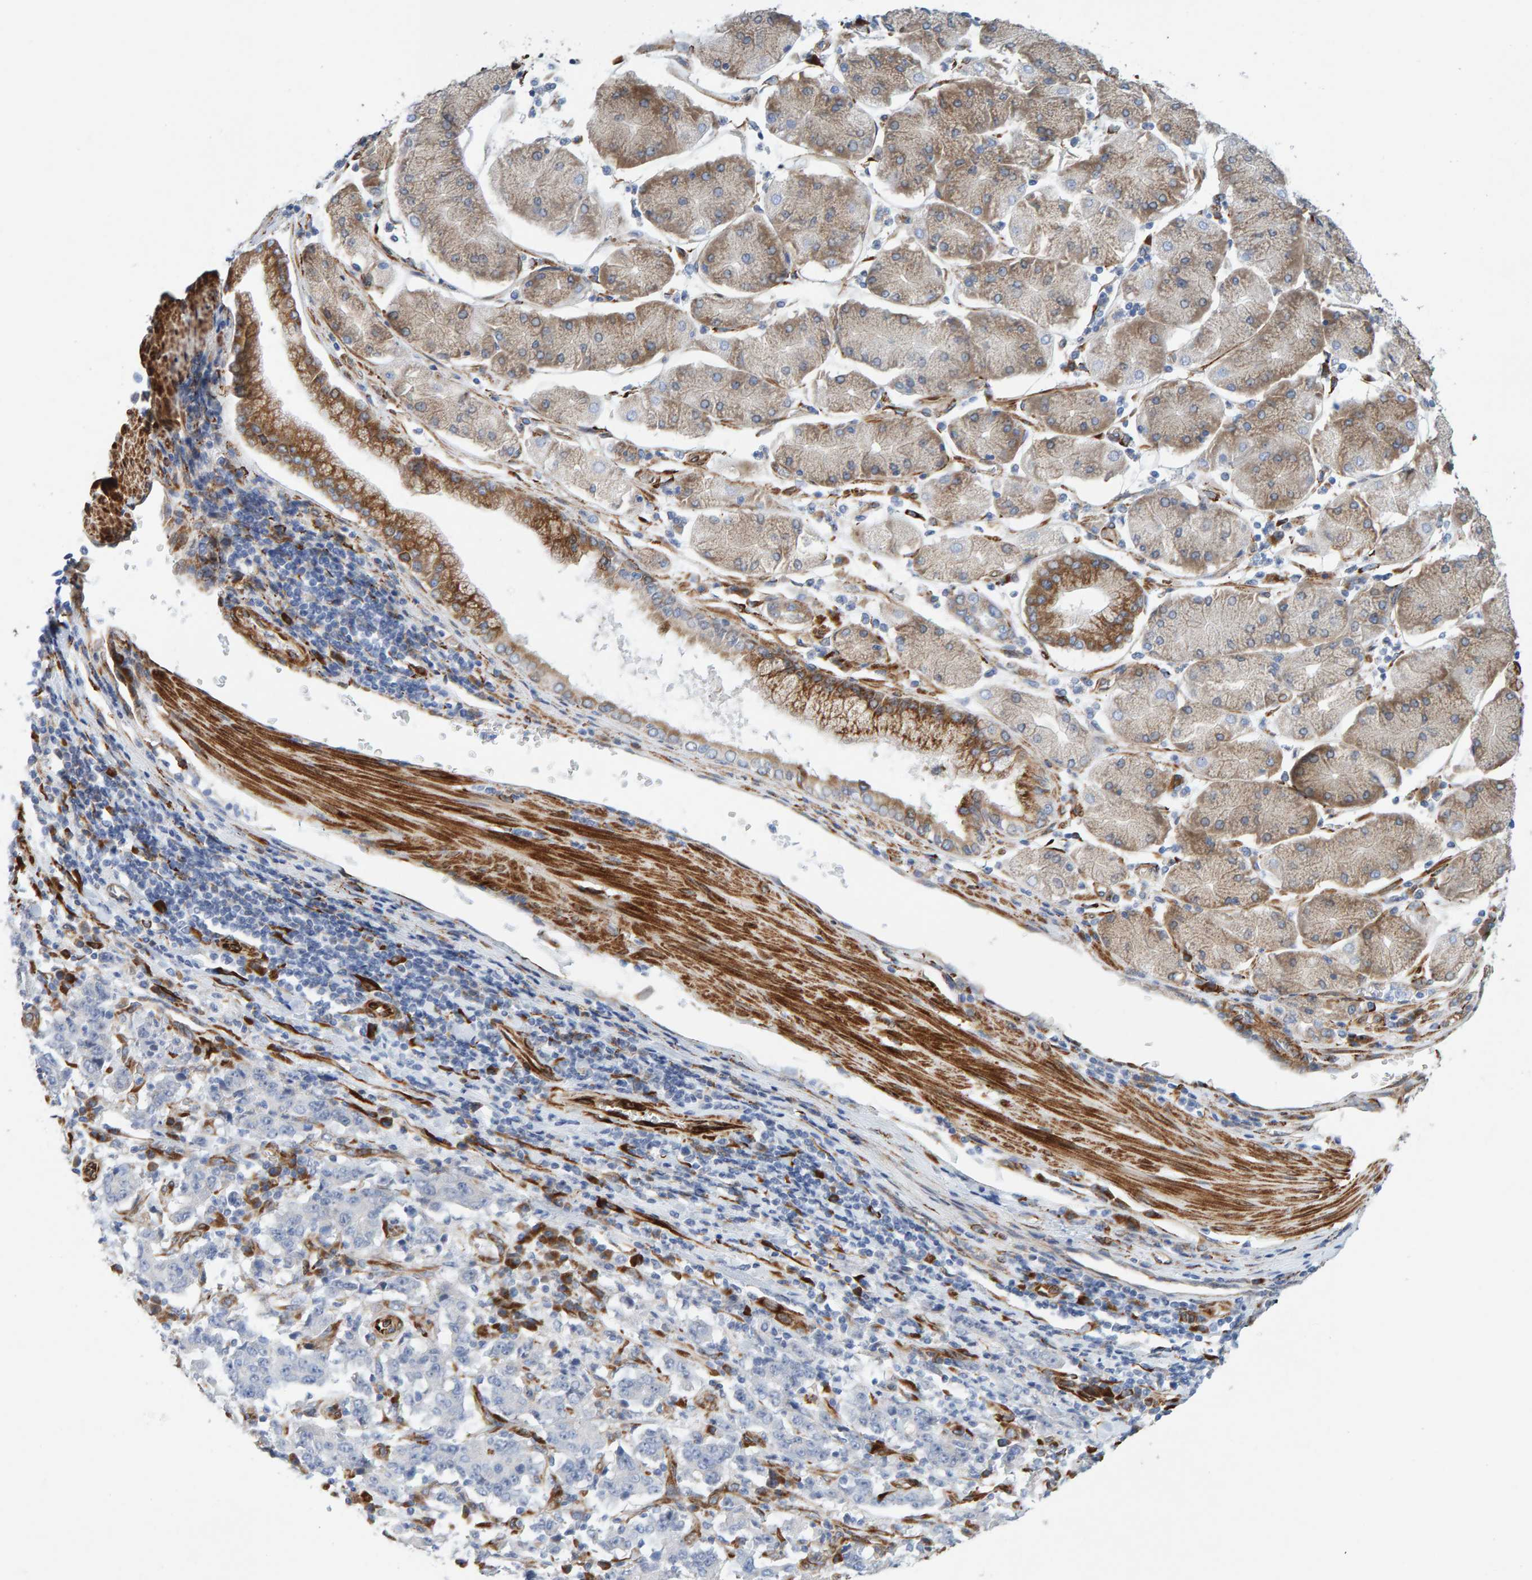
{"staining": {"intensity": "negative", "quantity": "none", "location": "none"}, "tissue": "stomach cancer", "cell_type": "Tumor cells", "image_type": "cancer", "snomed": [{"axis": "morphology", "description": "Normal tissue, NOS"}, {"axis": "morphology", "description": "Adenocarcinoma, NOS"}, {"axis": "topography", "description": "Stomach, upper"}, {"axis": "topography", "description": "Stomach"}], "caption": "This is an IHC micrograph of human stomach adenocarcinoma. There is no staining in tumor cells.", "gene": "MMP16", "patient": {"sex": "male", "age": 59}}